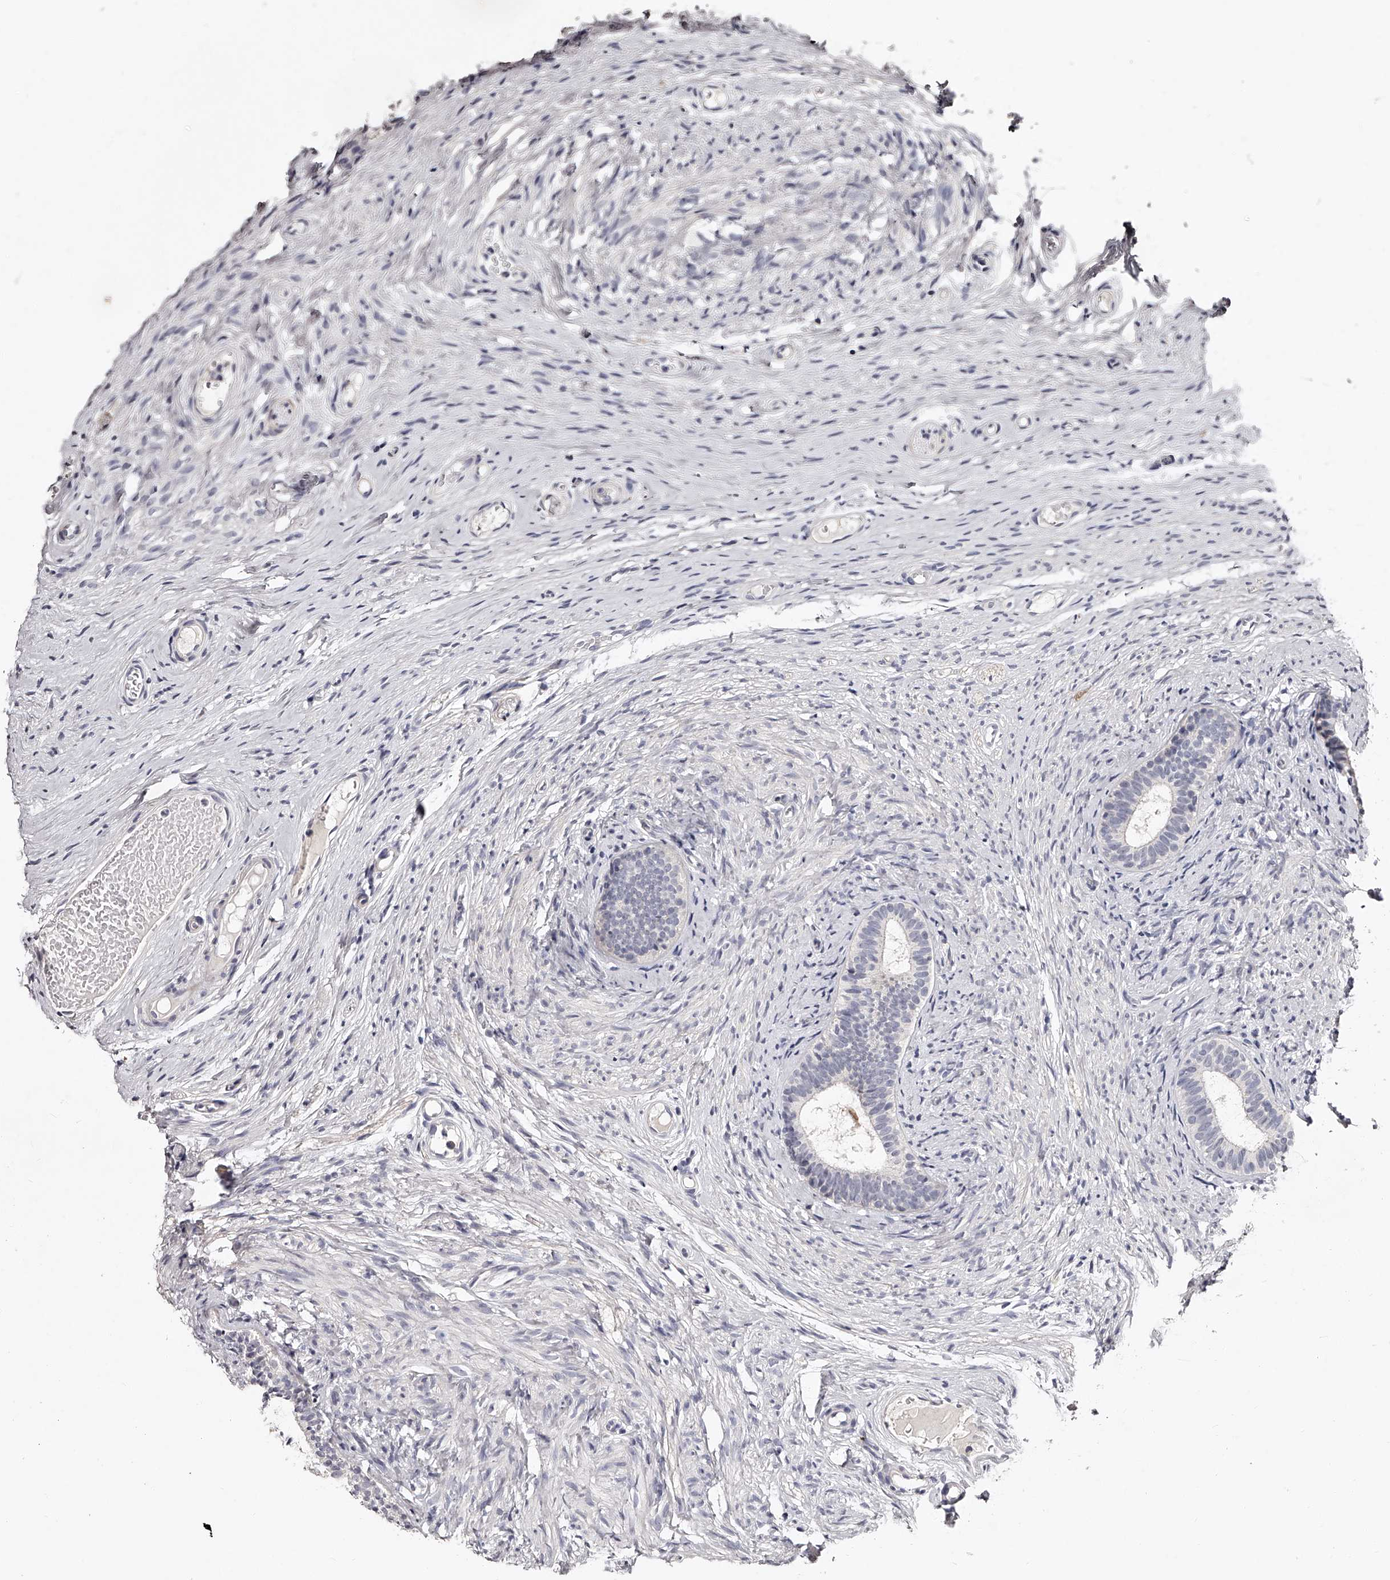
{"staining": {"intensity": "negative", "quantity": "none", "location": "none"}, "tissue": "epididymis", "cell_type": "Glandular cells", "image_type": "normal", "snomed": [{"axis": "morphology", "description": "Normal tissue, NOS"}, {"axis": "topography", "description": "Epididymis"}], "caption": "The micrograph shows no staining of glandular cells in unremarkable epididymis.", "gene": "NT5DC1", "patient": {"sex": "male", "age": 9}}